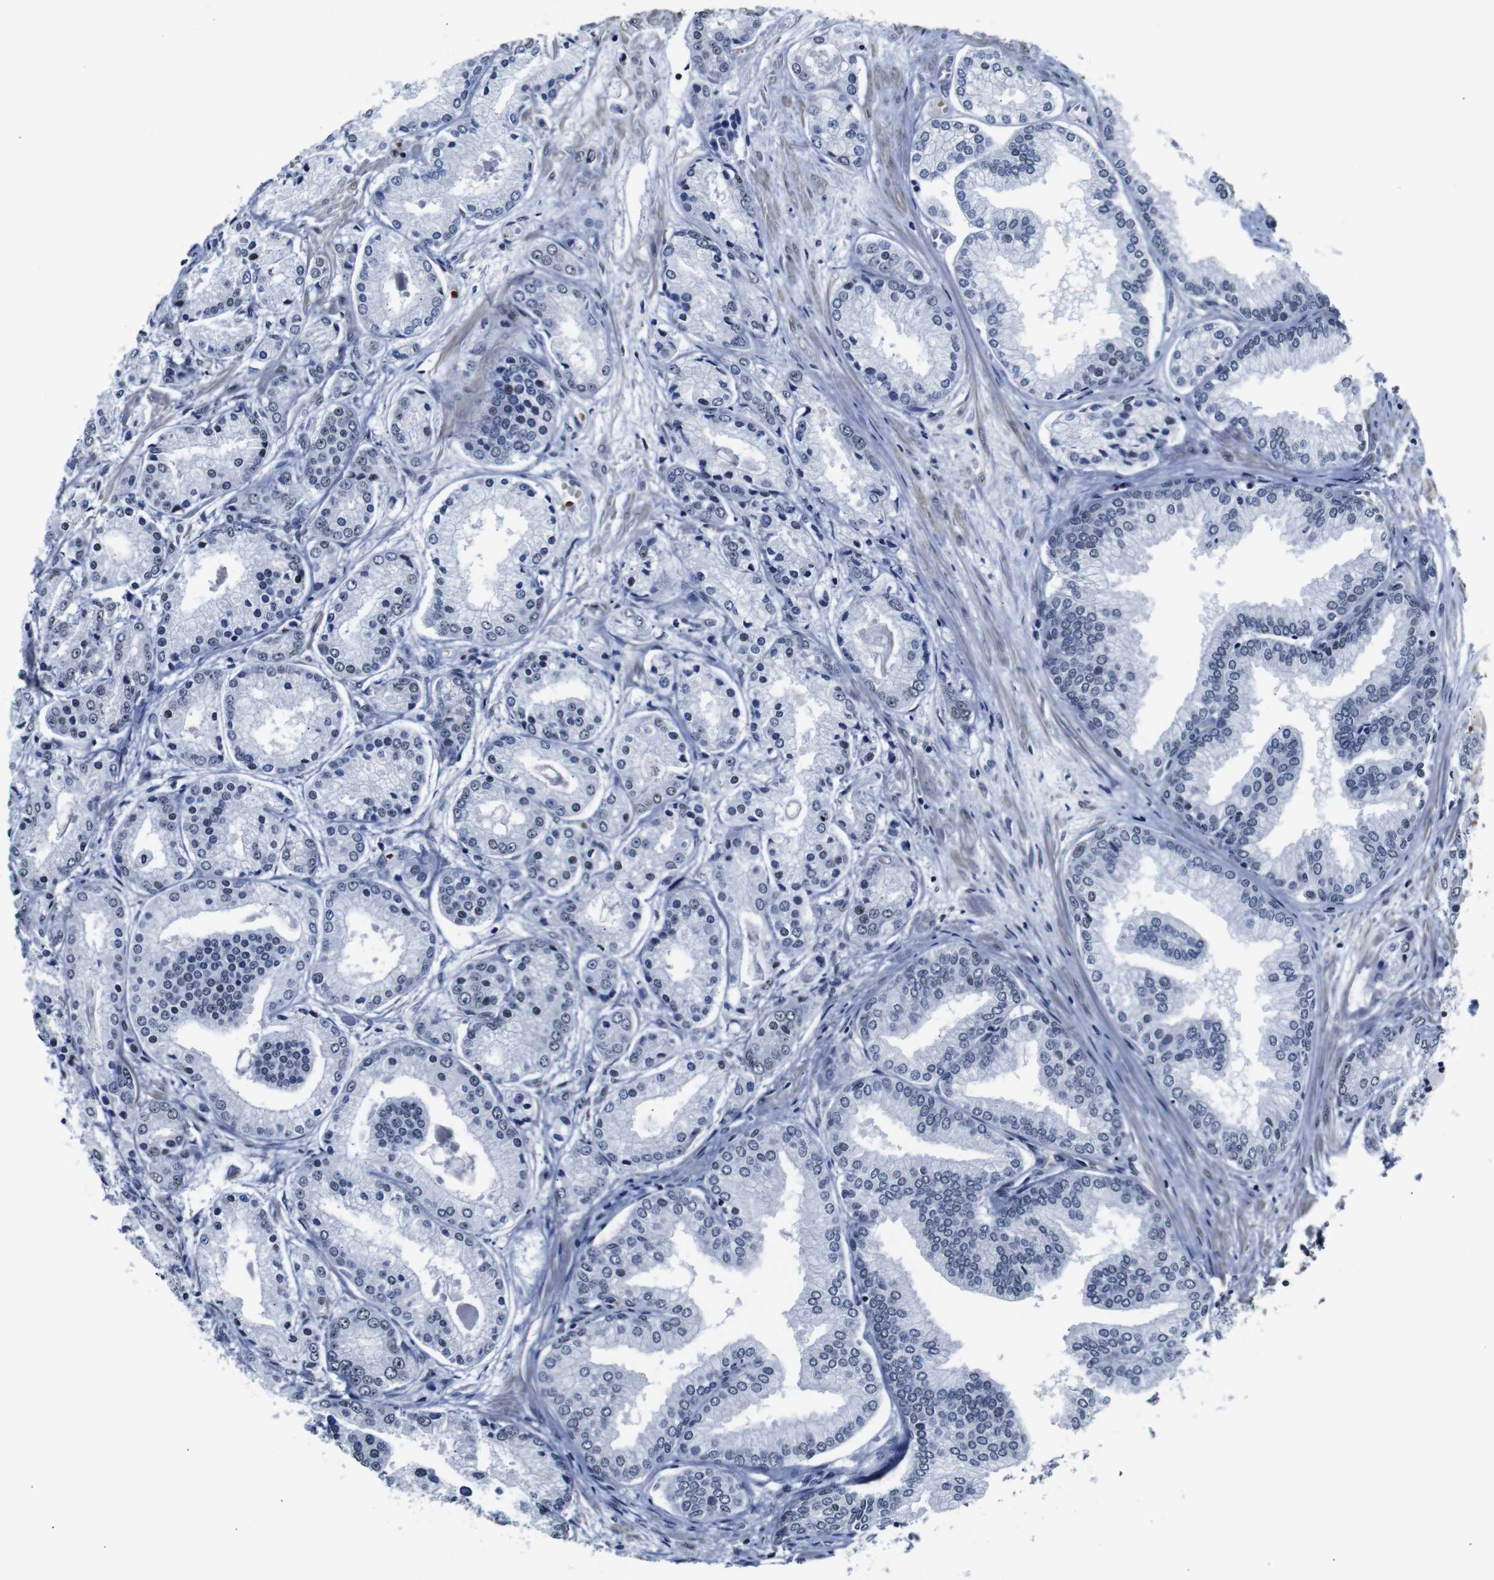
{"staining": {"intensity": "negative", "quantity": "none", "location": "none"}, "tissue": "prostate cancer", "cell_type": "Tumor cells", "image_type": "cancer", "snomed": [{"axis": "morphology", "description": "Adenocarcinoma, High grade"}, {"axis": "topography", "description": "Prostate"}], "caption": "DAB (3,3'-diaminobenzidine) immunohistochemical staining of high-grade adenocarcinoma (prostate) reveals no significant expression in tumor cells.", "gene": "ILDR2", "patient": {"sex": "male", "age": 59}}